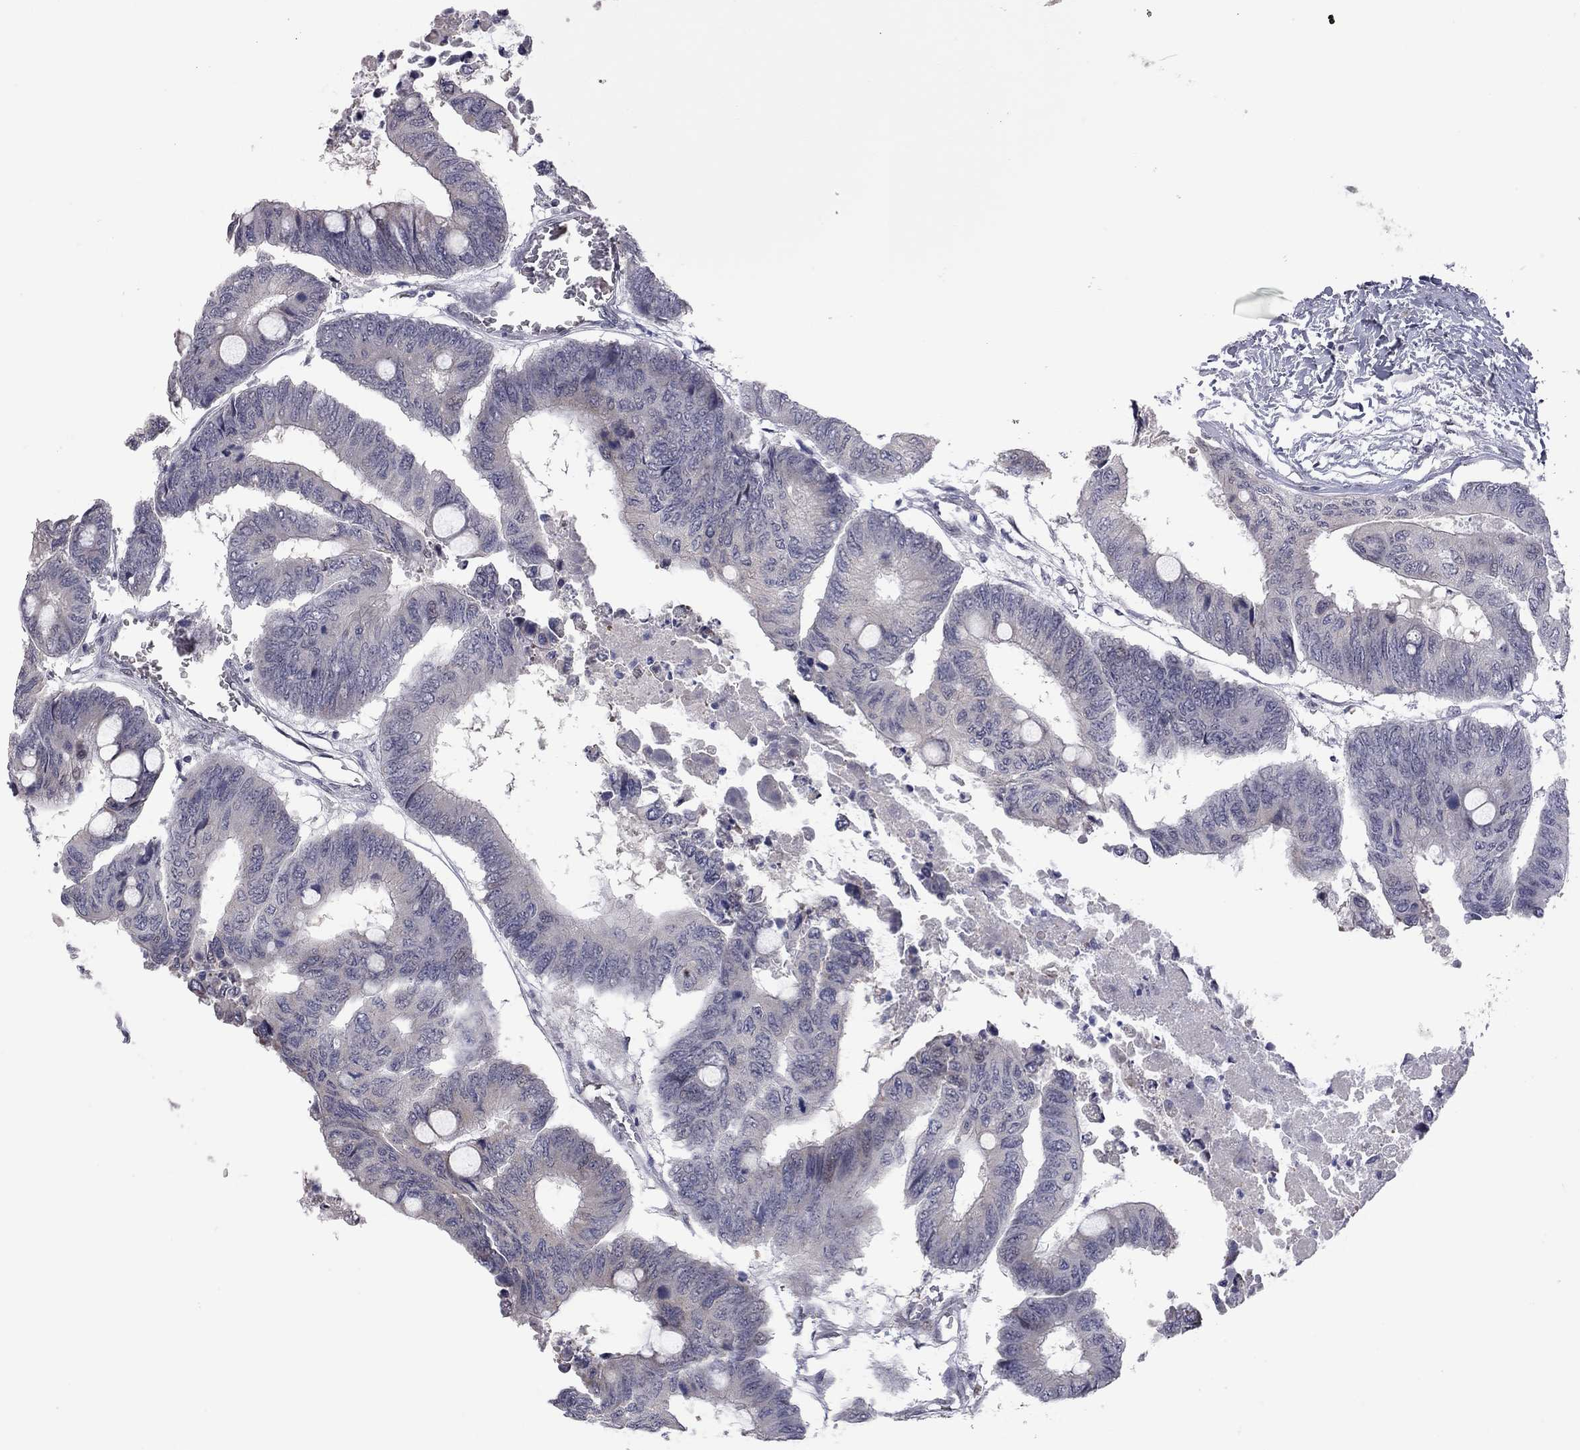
{"staining": {"intensity": "negative", "quantity": "none", "location": "none"}, "tissue": "colorectal cancer", "cell_type": "Tumor cells", "image_type": "cancer", "snomed": [{"axis": "morphology", "description": "Normal tissue, NOS"}, {"axis": "morphology", "description": "Adenocarcinoma, NOS"}, {"axis": "topography", "description": "Rectum"}, {"axis": "topography", "description": "Peripheral nerve tissue"}], "caption": "A high-resolution photomicrograph shows immunohistochemistry (IHC) staining of colorectal adenocarcinoma, which exhibits no significant staining in tumor cells.", "gene": "MC3R", "patient": {"sex": "male", "age": 92}}